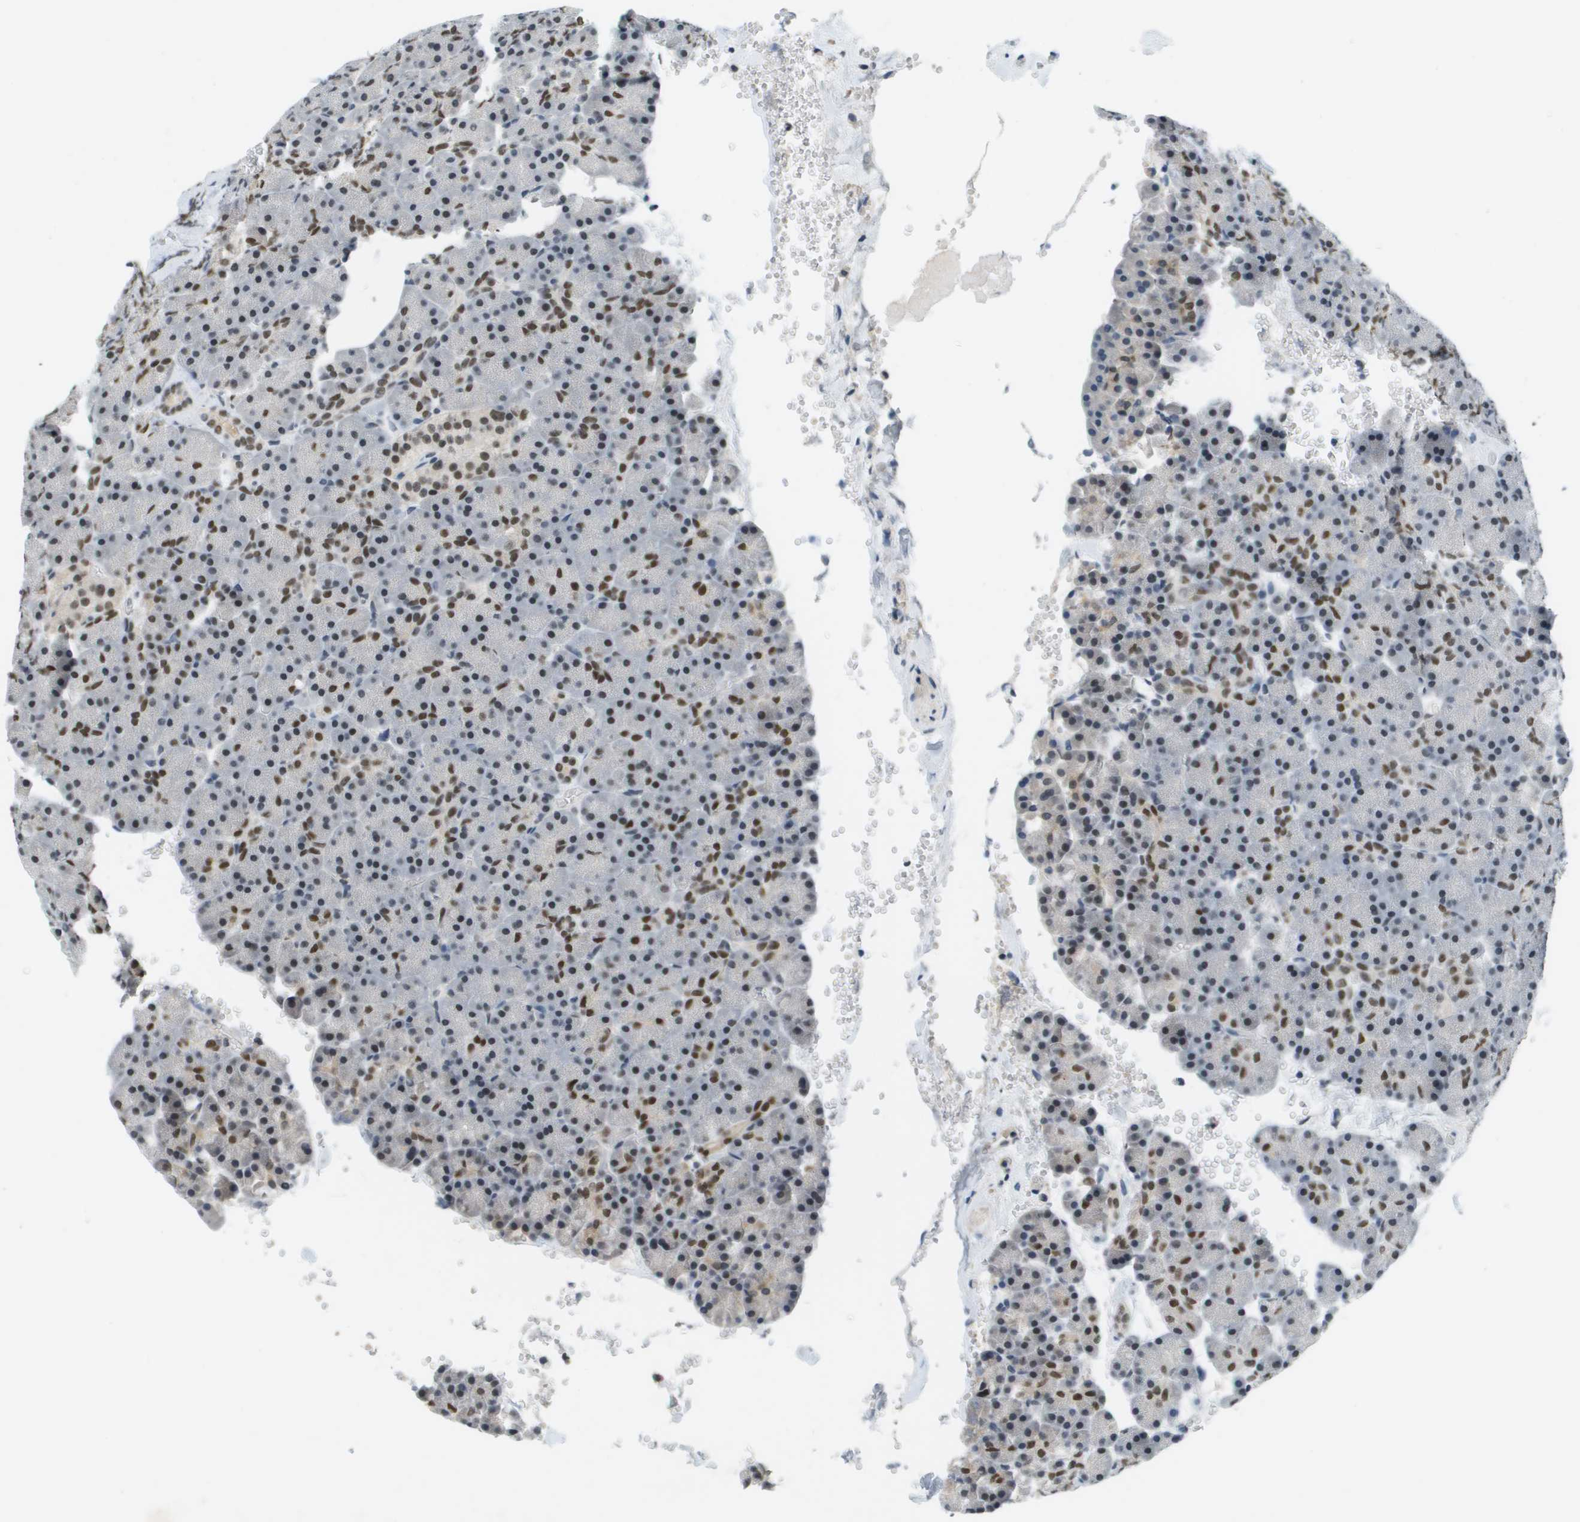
{"staining": {"intensity": "moderate", "quantity": "25%-75%", "location": "nuclear"}, "tissue": "pancreas", "cell_type": "Exocrine glandular cells", "image_type": "normal", "snomed": [{"axis": "morphology", "description": "Normal tissue, NOS"}, {"axis": "topography", "description": "Pancreas"}], "caption": "Protein staining exhibits moderate nuclear positivity in about 25%-75% of exocrine glandular cells in benign pancreas.", "gene": "CBX5", "patient": {"sex": "female", "age": 35}}